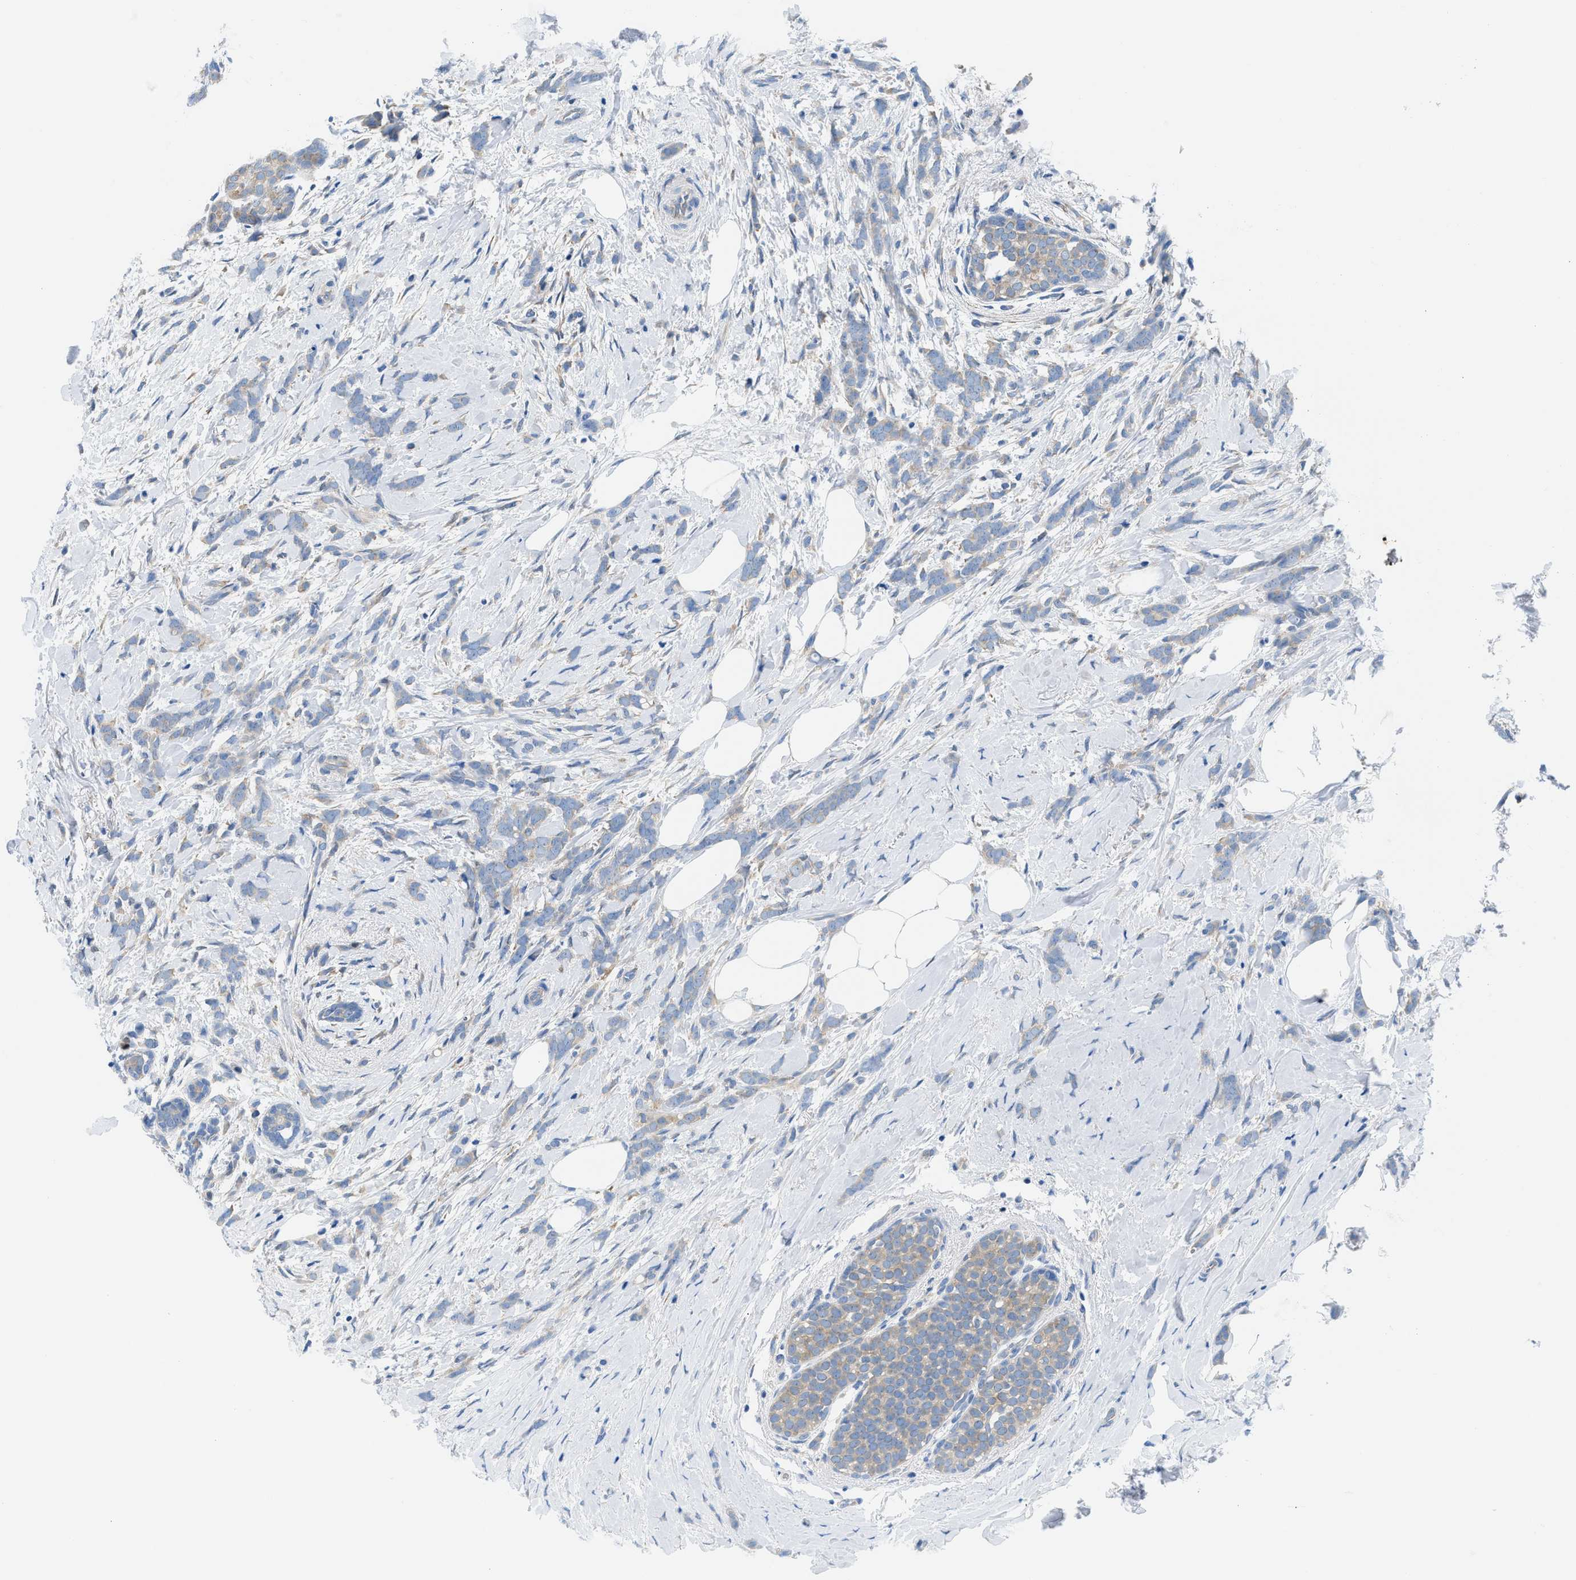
{"staining": {"intensity": "negative", "quantity": "none", "location": "none"}, "tissue": "breast cancer", "cell_type": "Tumor cells", "image_type": "cancer", "snomed": [{"axis": "morphology", "description": "Lobular carcinoma, in situ"}, {"axis": "morphology", "description": "Lobular carcinoma"}, {"axis": "topography", "description": "Breast"}], "caption": "This image is of breast cancer stained with immunohistochemistry to label a protein in brown with the nuclei are counter-stained blue. There is no staining in tumor cells. (DAB (3,3'-diaminobenzidine) IHC, high magnification).", "gene": "BNC2", "patient": {"sex": "female", "age": 41}}